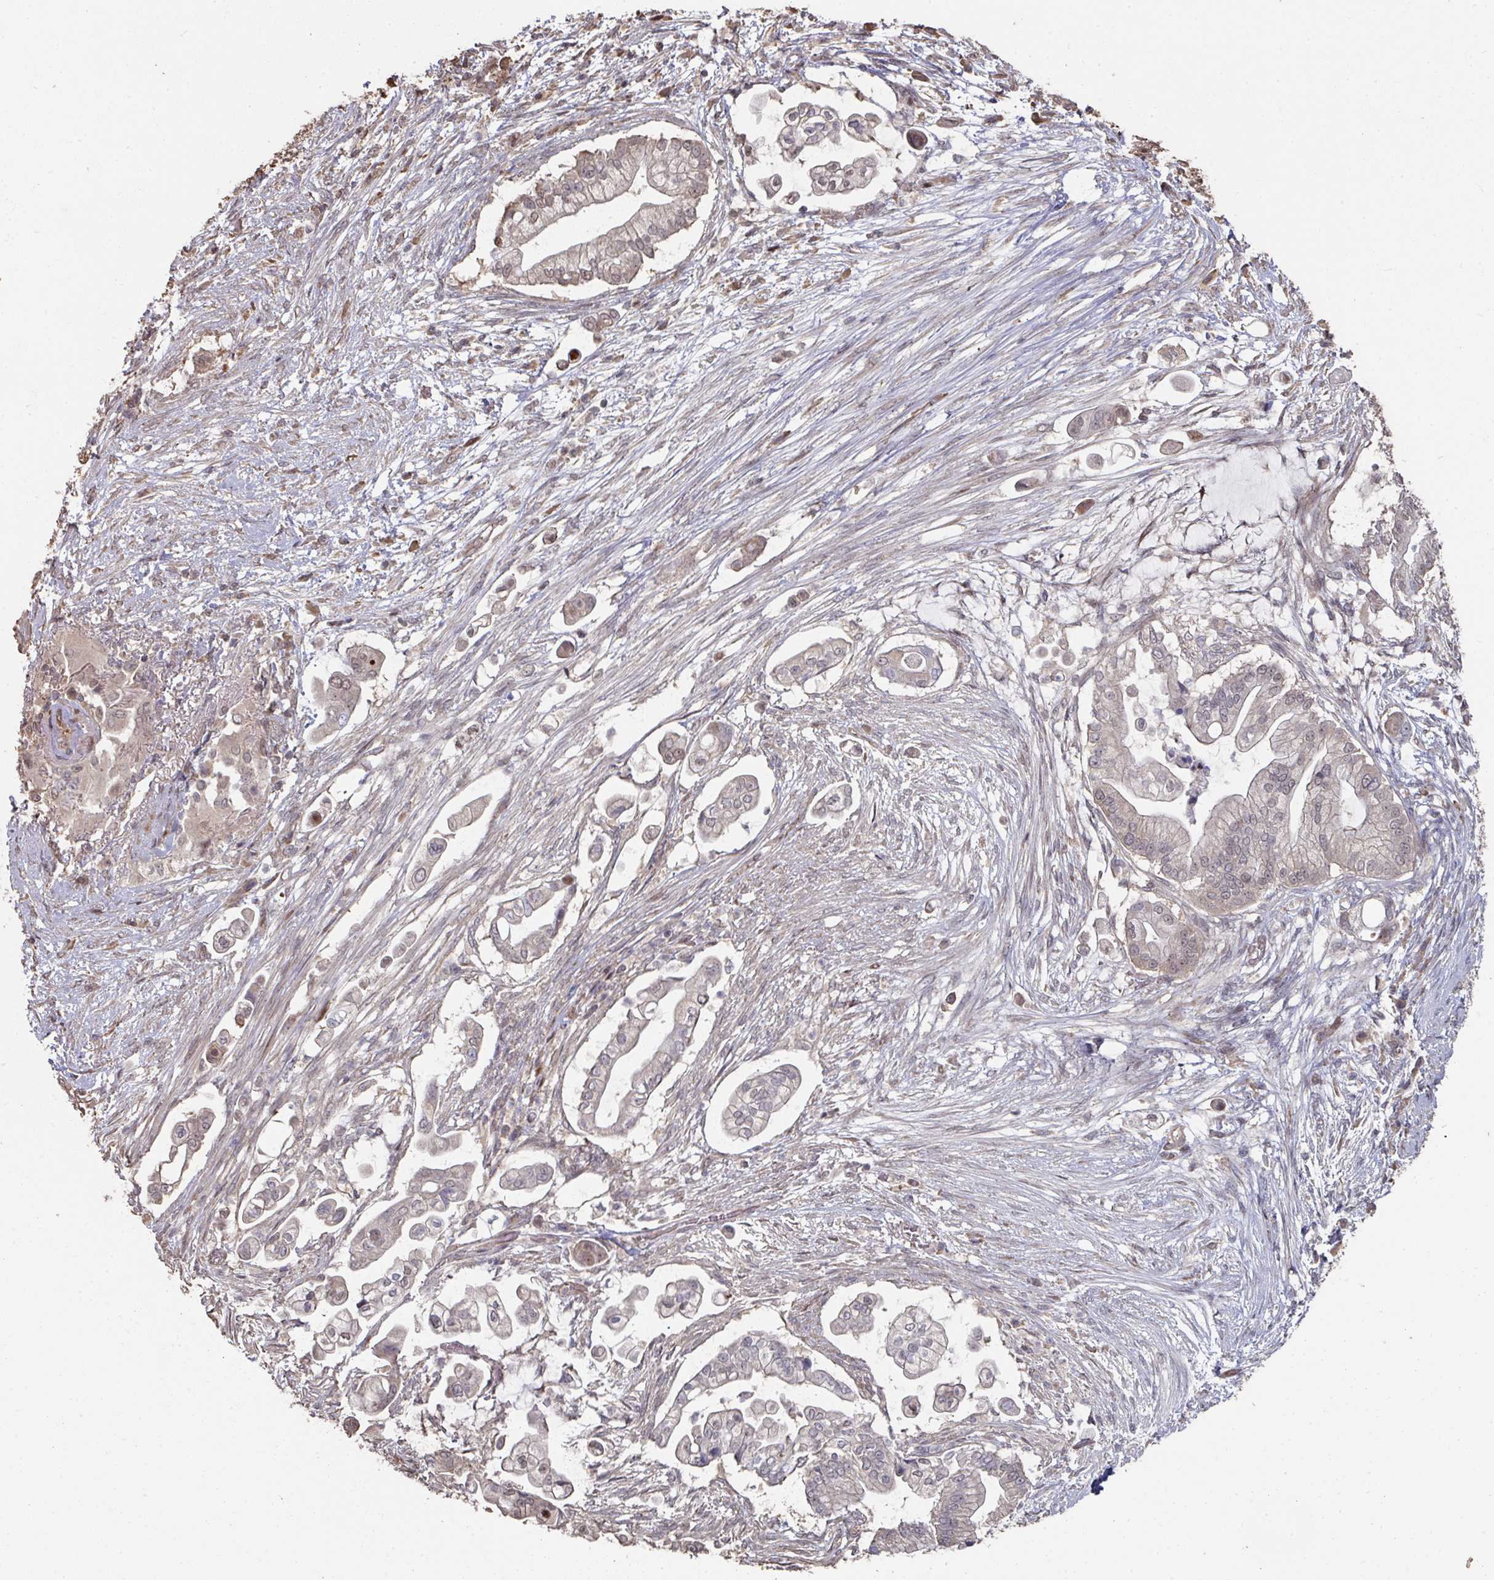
{"staining": {"intensity": "weak", "quantity": "<25%", "location": "cytoplasmic/membranous,nuclear"}, "tissue": "pancreatic cancer", "cell_type": "Tumor cells", "image_type": "cancer", "snomed": [{"axis": "morphology", "description": "Adenocarcinoma, NOS"}, {"axis": "topography", "description": "Pancreas"}], "caption": "Human pancreatic cancer (adenocarcinoma) stained for a protein using IHC demonstrates no positivity in tumor cells.", "gene": "CA7", "patient": {"sex": "female", "age": 69}}